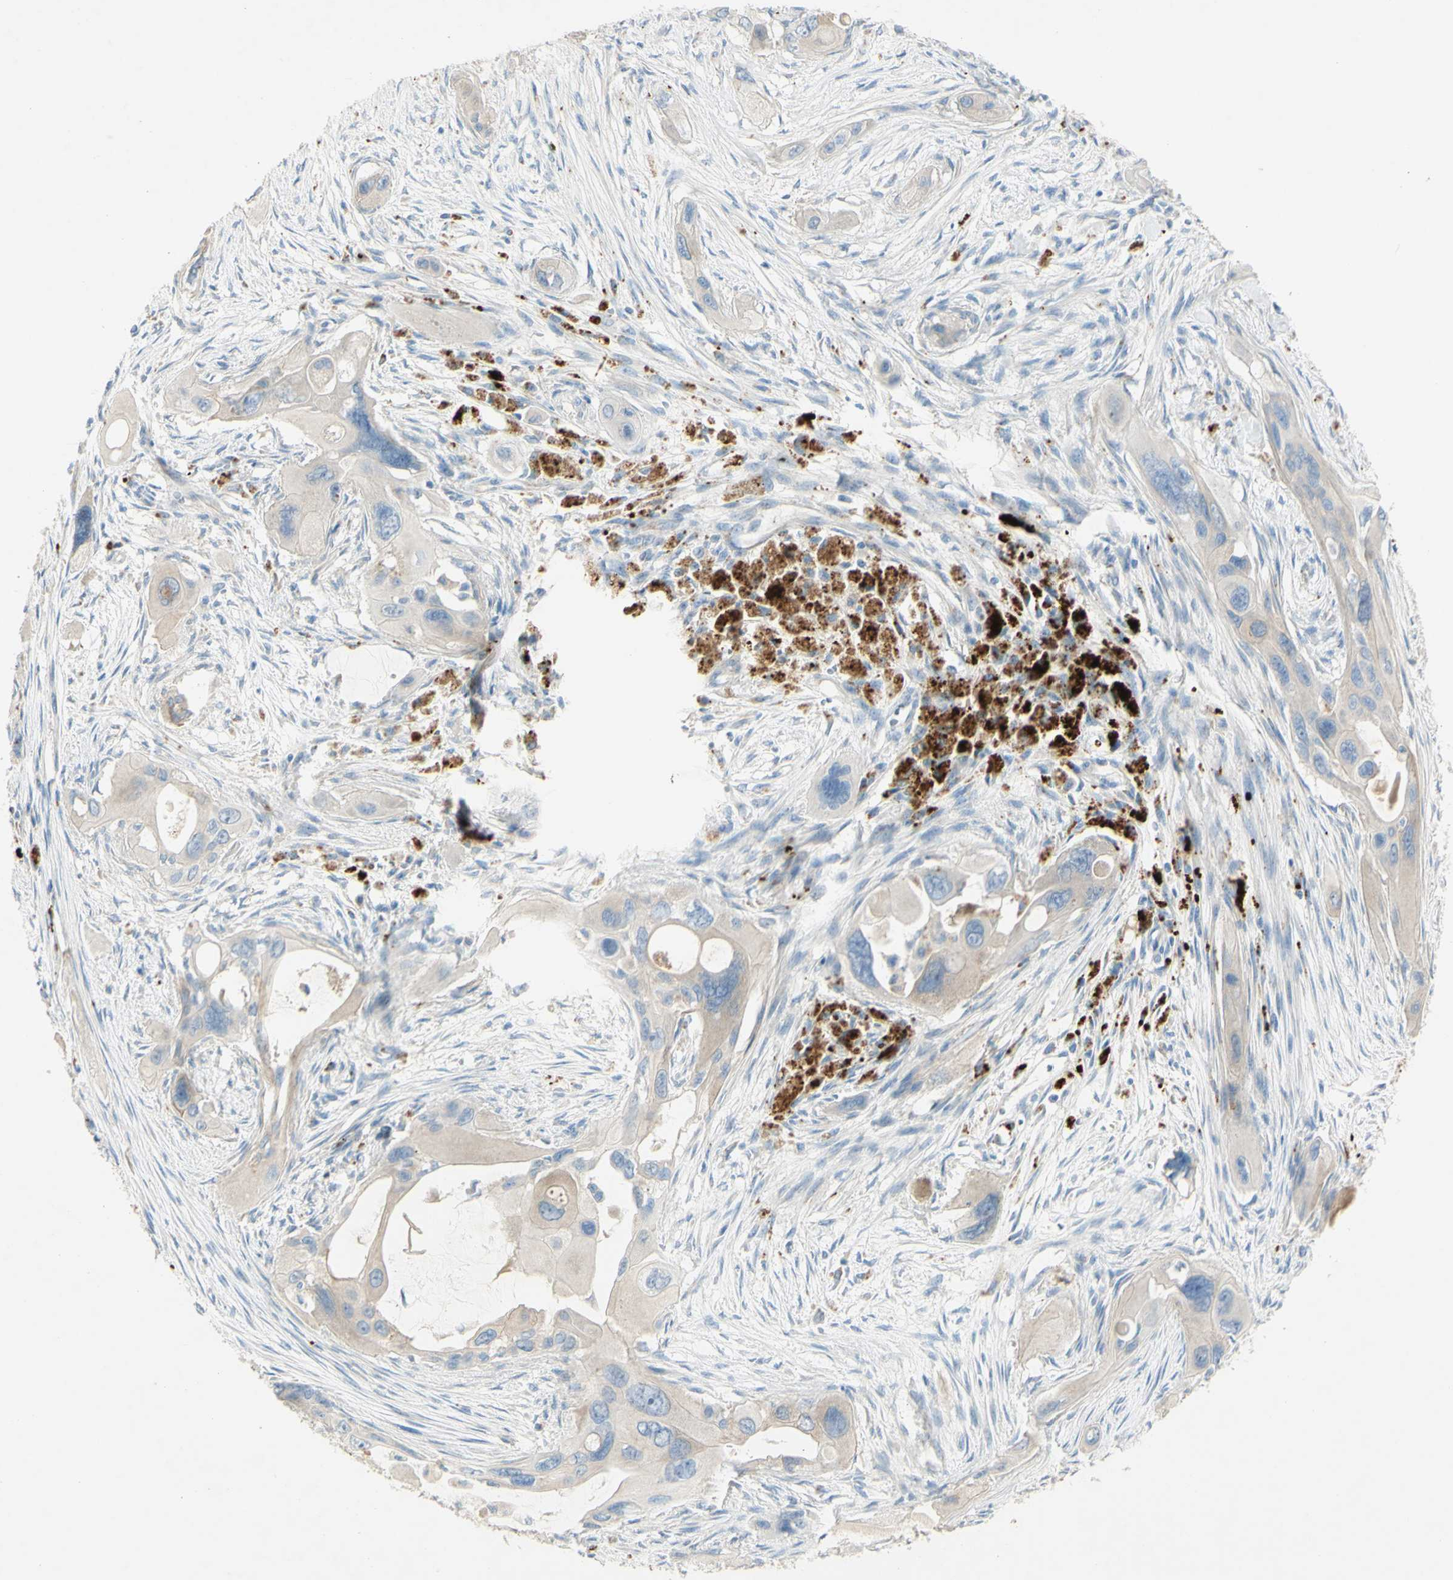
{"staining": {"intensity": "weak", "quantity": ">75%", "location": "cytoplasmic/membranous"}, "tissue": "pancreatic cancer", "cell_type": "Tumor cells", "image_type": "cancer", "snomed": [{"axis": "morphology", "description": "Adenocarcinoma, NOS"}, {"axis": "topography", "description": "Pancreas"}], "caption": "This photomicrograph displays immunohistochemistry staining of human pancreatic cancer, with low weak cytoplasmic/membranous positivity in about >75% of tumor cells.", "gene": "GAN", "patient": {"sex": "male", "age": 73}}